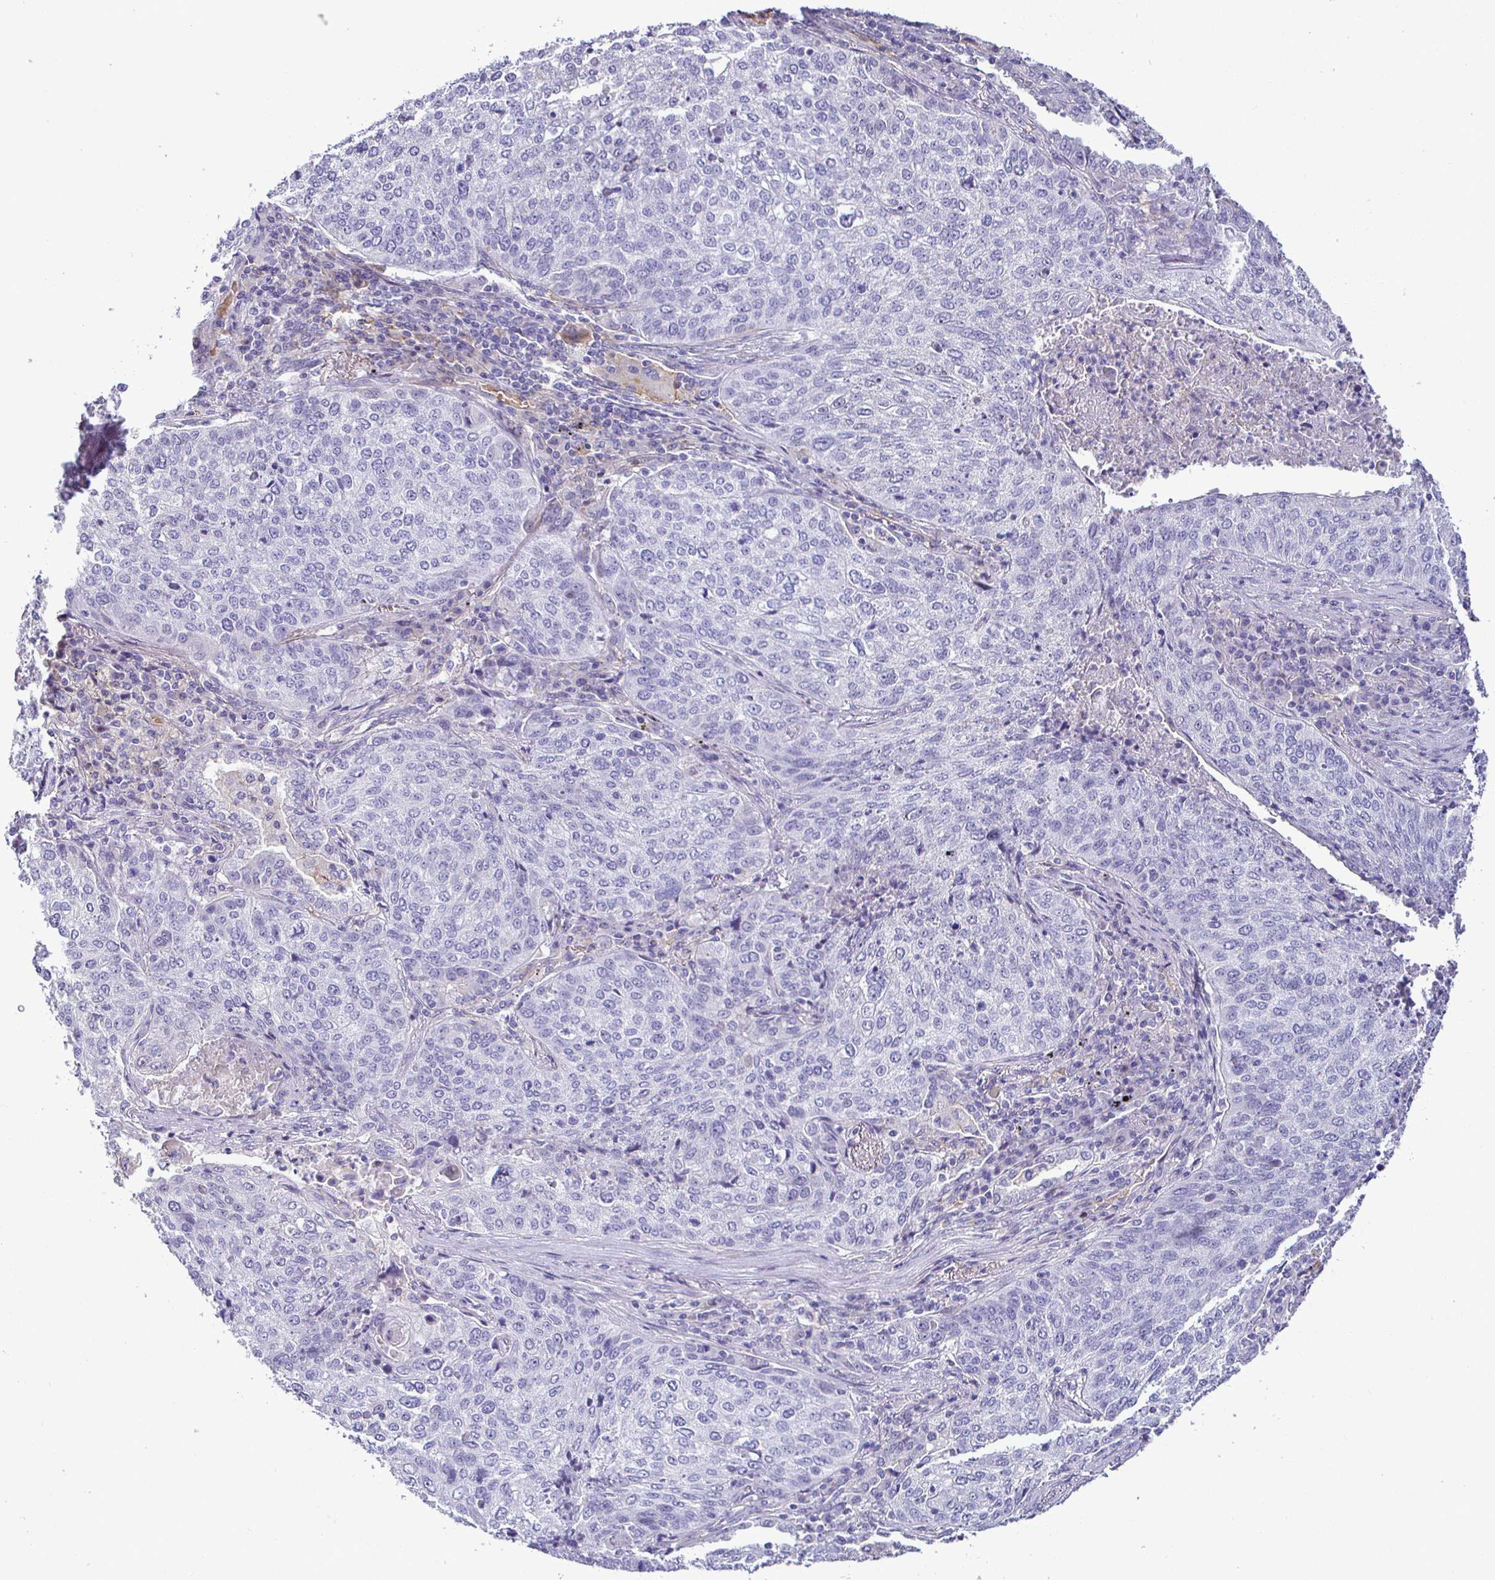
{"staining": {"intensity": "negative", "quantity": "none", "location": "none"}, "tissue": "lung cancer", "cell_type": "Tumor cells", "image_type": "cancer", "snomed": [{"axis": "morphology", "description": "Squamous cell carcinoma, NOS"}, {"axis": "topography", "description": "Lung"}], "caption": "Immunohistochemistry (IHC) histopathology image of neoplastic tissue: lung squamous cell carcinoma stained with DAB (3,3'-diaminobenzidine) exhibits no significant protein positivity in tumor cells. (Immunohistochemistry, brightfield microscopy, high magnification).", "gene": "SIRPA", "patient": {"sex": "male", "age": 63}}